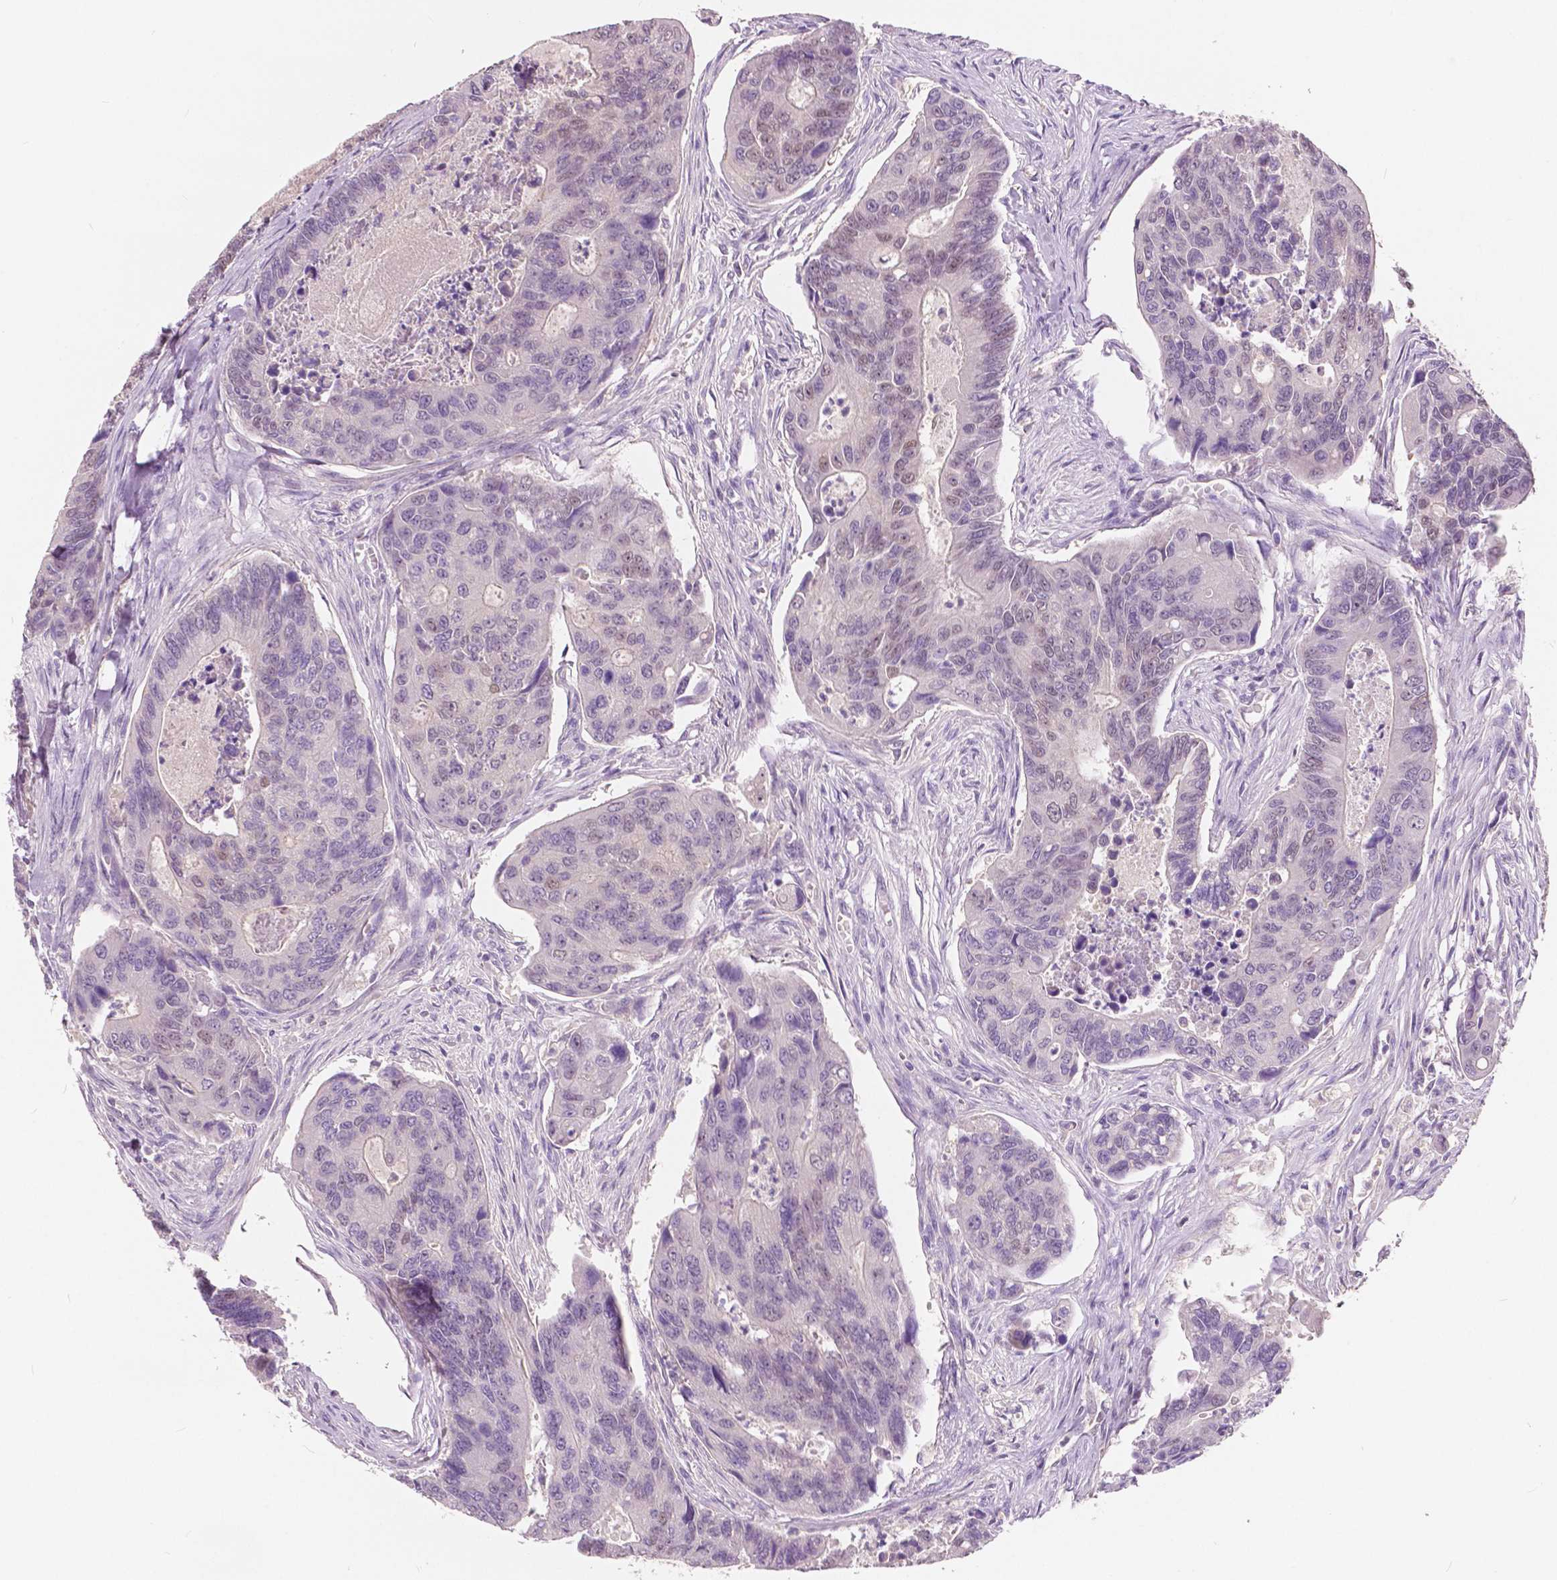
{"staining": {"intensity": "weak", "quantity": "<25%", "location": "nuclear"}, "tissue": "colorectal cancer", "cell_type": "Tumor cells", "image_type": "cancer", "snomed": [{"axis": "morphology", "description": "Adenocarcinoma, NOS"}, {"axis": "topography", "description": "Colon"}], "caption": "High magnification brightfield microscopy of adenocarcinoma (colorectal) stained with DAB (3,3'-diaminobenzidine) (brown) and counterstained with hematoxylin (blue): tumor cells show no significant positivity.", "gene": "TKFC", "patient": {"sex": "female", "age": 67}}